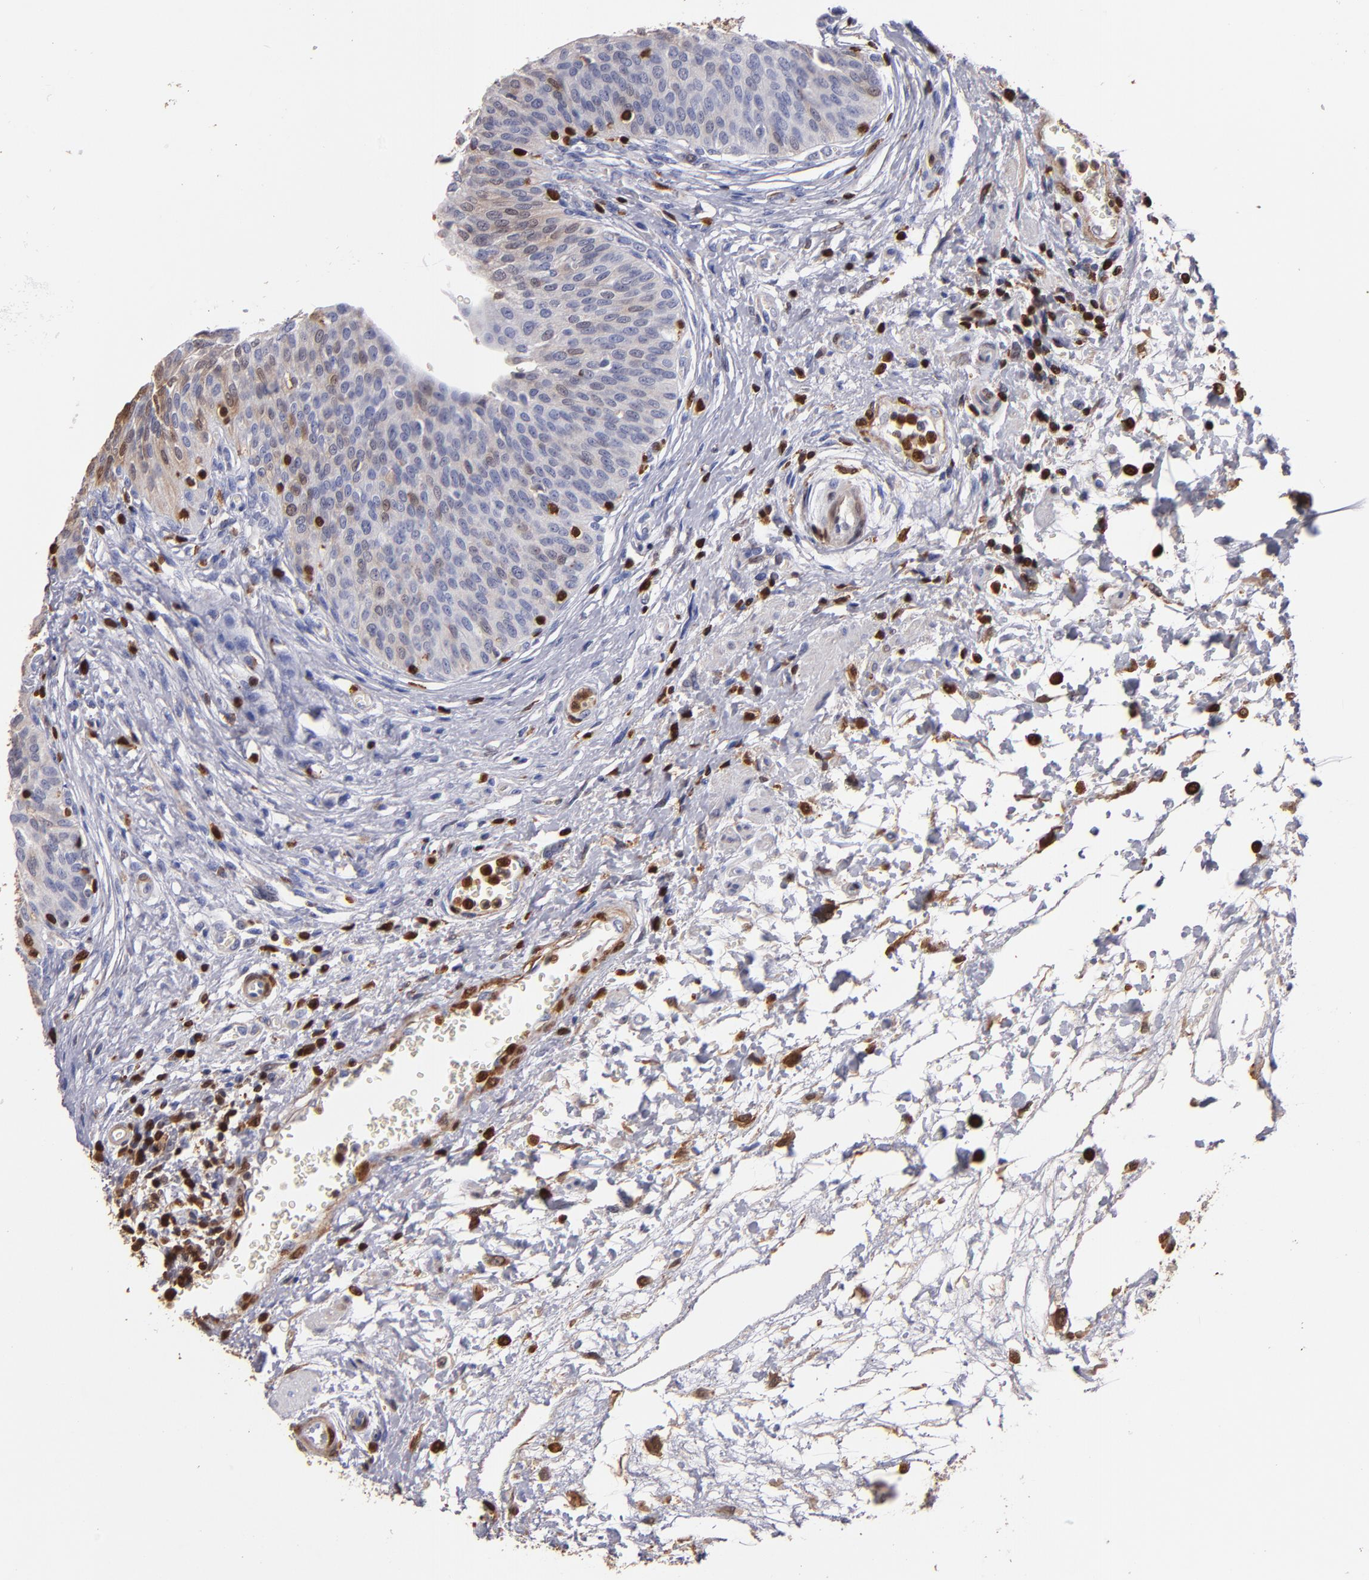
{"staining": {"intensity": "moderate", "quantity": "<25%", "location": "cytoplasmic/membranous"}, "tissue": "urinary bladder", "cell_type": "Urothelial cells", "image_type": "normal", "snomed": [{"axis": "morphology", "description": "Normal tissue, NOS"}, {"axis": "topography", "description": "Smooth muscle"}, {"axis": "topography", "description": "Urinary bladder"}], "caption": "A brown stain shows moderate cytoplasmic/membranous staining of a protein in urothelial cells of unremarkable human urinary bladder. (IHC, brightfield microscopy, high magnification).", "gene": "S100A4", "patient": {"sex": "male", "age": 35}}